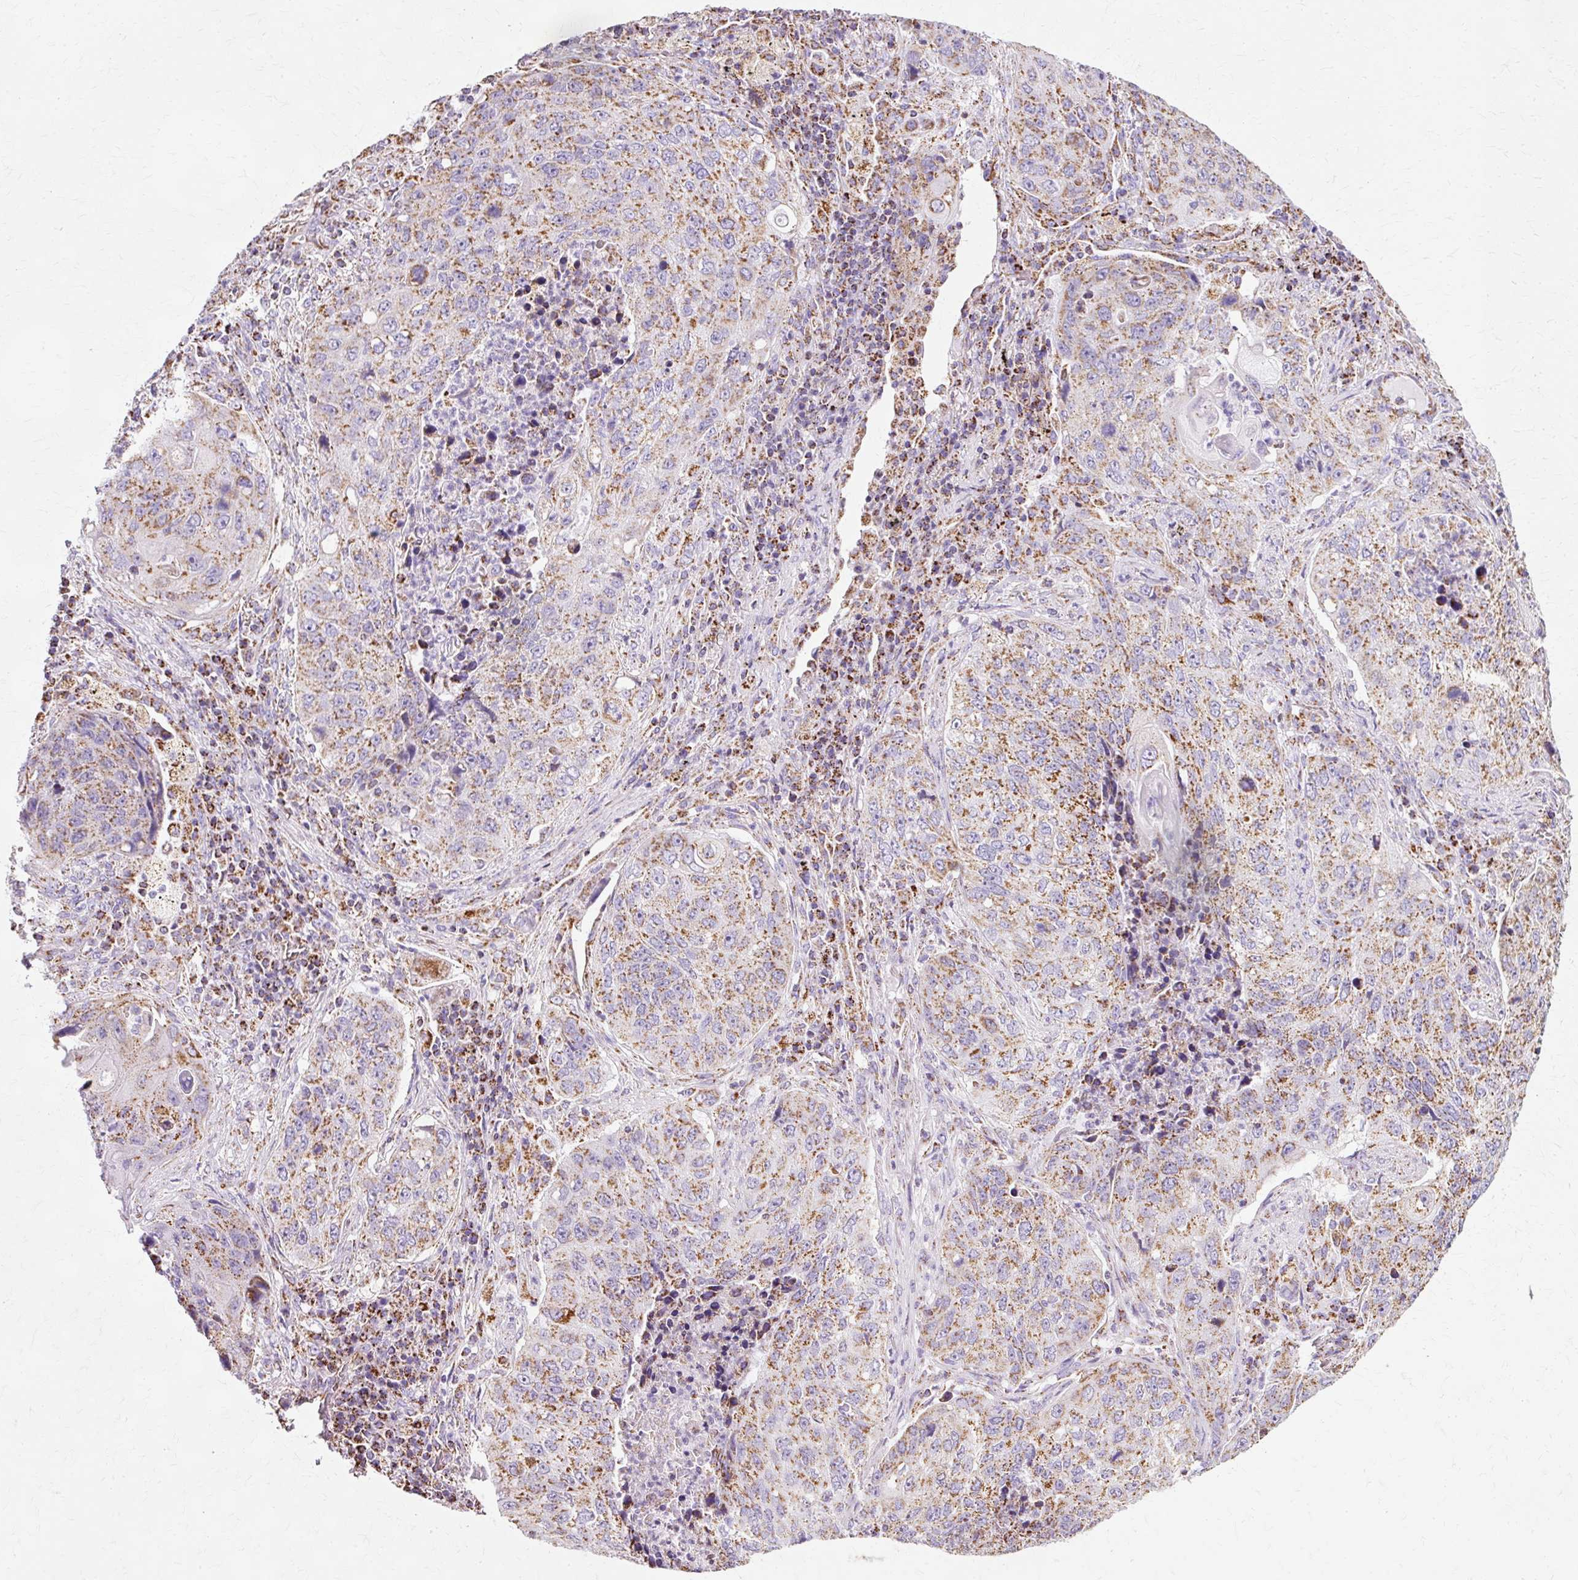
{"staining": {"intensity": "moderate", "quantity": ">75%", "location": "cytoplasmic/membranous"}, "tissue": "lung cancer", "cell_type": "Tumor cells", "image_type": "cancer", "snomed": [{"axis": "morphology", "description": "Squamous cell carcinoma, NOS"}, {"axis": "topography", "description": "Lung"}], "caption": "This is an image of immunohistochemistry staining of squamous cell carcinoma (lung), which shows moderate staining in the cytoplasmic/membranous of tumor cells.", "gene": "ATP5PO", "patient": {"sex": "female", "age": 63}}